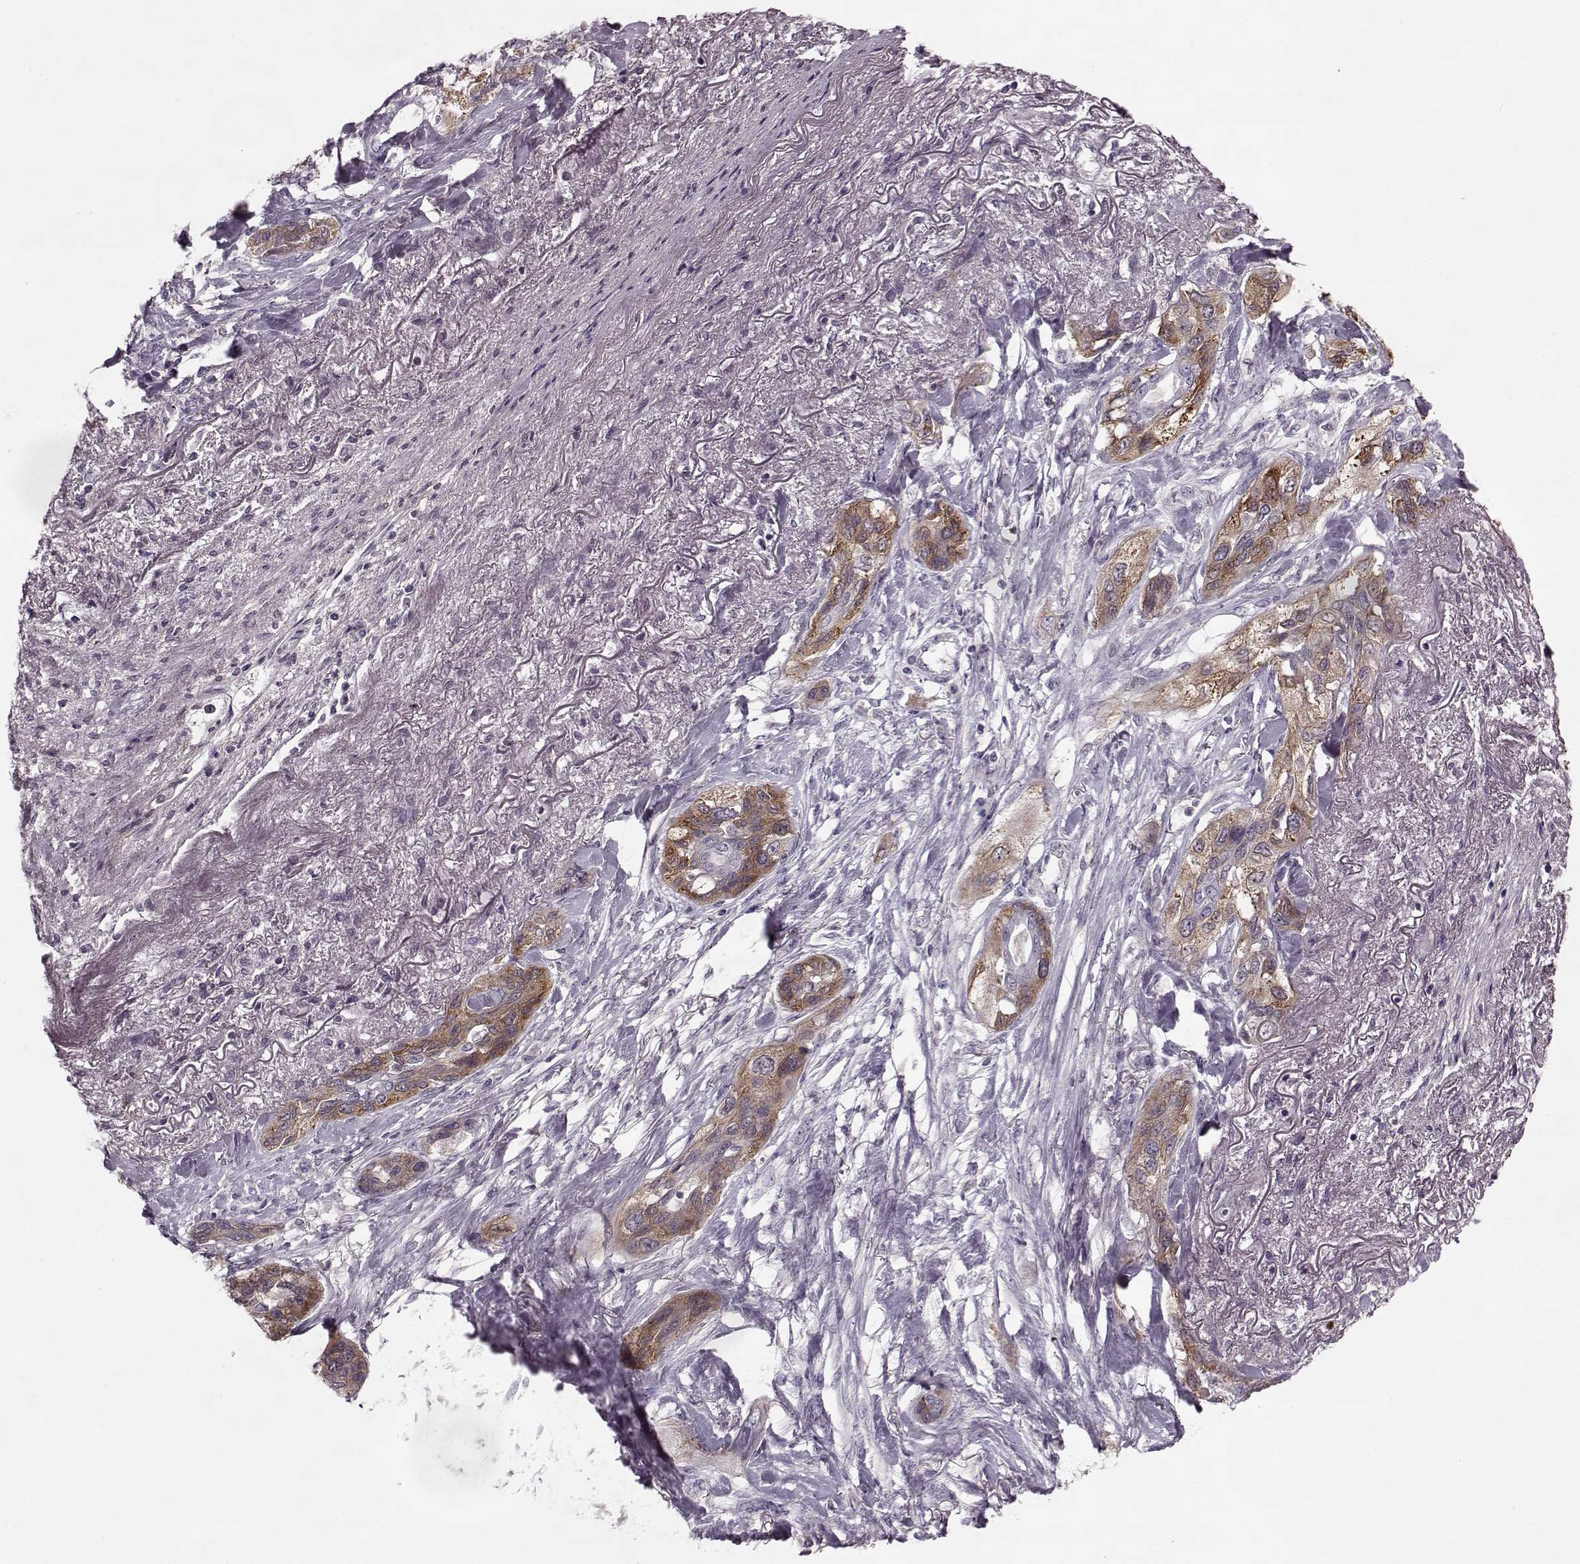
{"staining": {"intensity": "moderate", "quantity": ">75%", "location": "cytoplasmic/membranous"}, "tissue": "lung cancer", "cell_type": "Tumor cells", "image_type": "cancer", "snomed": [{"axis": "morphology", "description": "Squamous cell carcinoma, NOS"}, {"axis": "topography", "description": "Lung"}], "caption": "Lung squamous cell carcinoma stained for a protein displays moderate cytoplasmic/membranous positivity in tumor cells. Using DAB (brown) and hematoxylin (blue) stains, captured at high magnification using brightfield microscopy.", "gene": "ACOT11", "patient": {"sex": "female", "age": 70}}